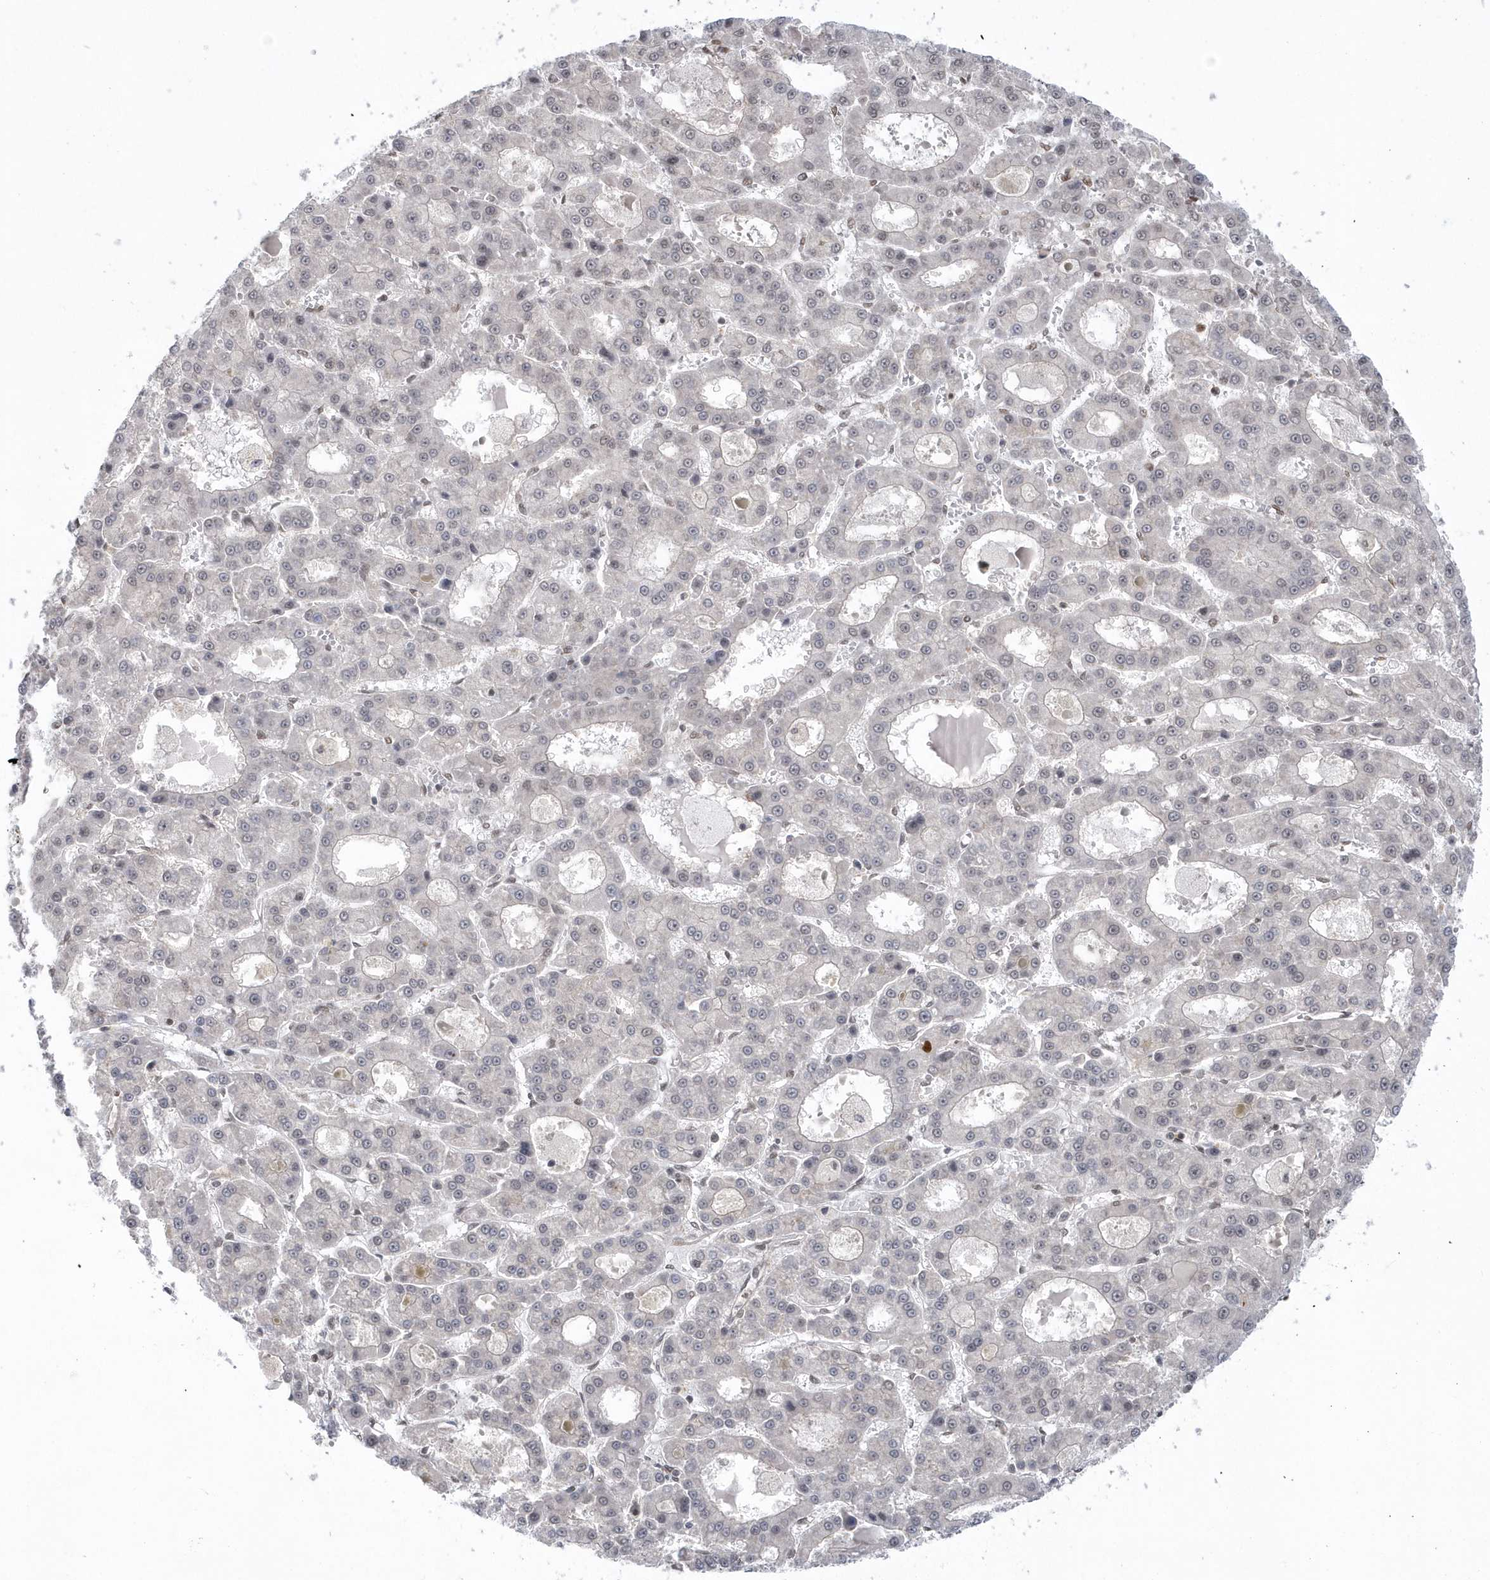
{"staining": {"intensity": "negative", "quantity": "none", "location": "none"}, "tissue": "liver cancer", "cell_type": "Tumor cells", "image_type": "cancer", "snomed": [{"axis": "morphology", "description": "Carcinoma, Hepatocellular, NOS"}, {"axis": "topography", "description": "Liver"}], "caption": "Tumor cells are negative for brown protein staining in liver hepatocellular carcinoma.", "gene": "SEPHS1", "patient": {"sex": "male", "age": 70}}